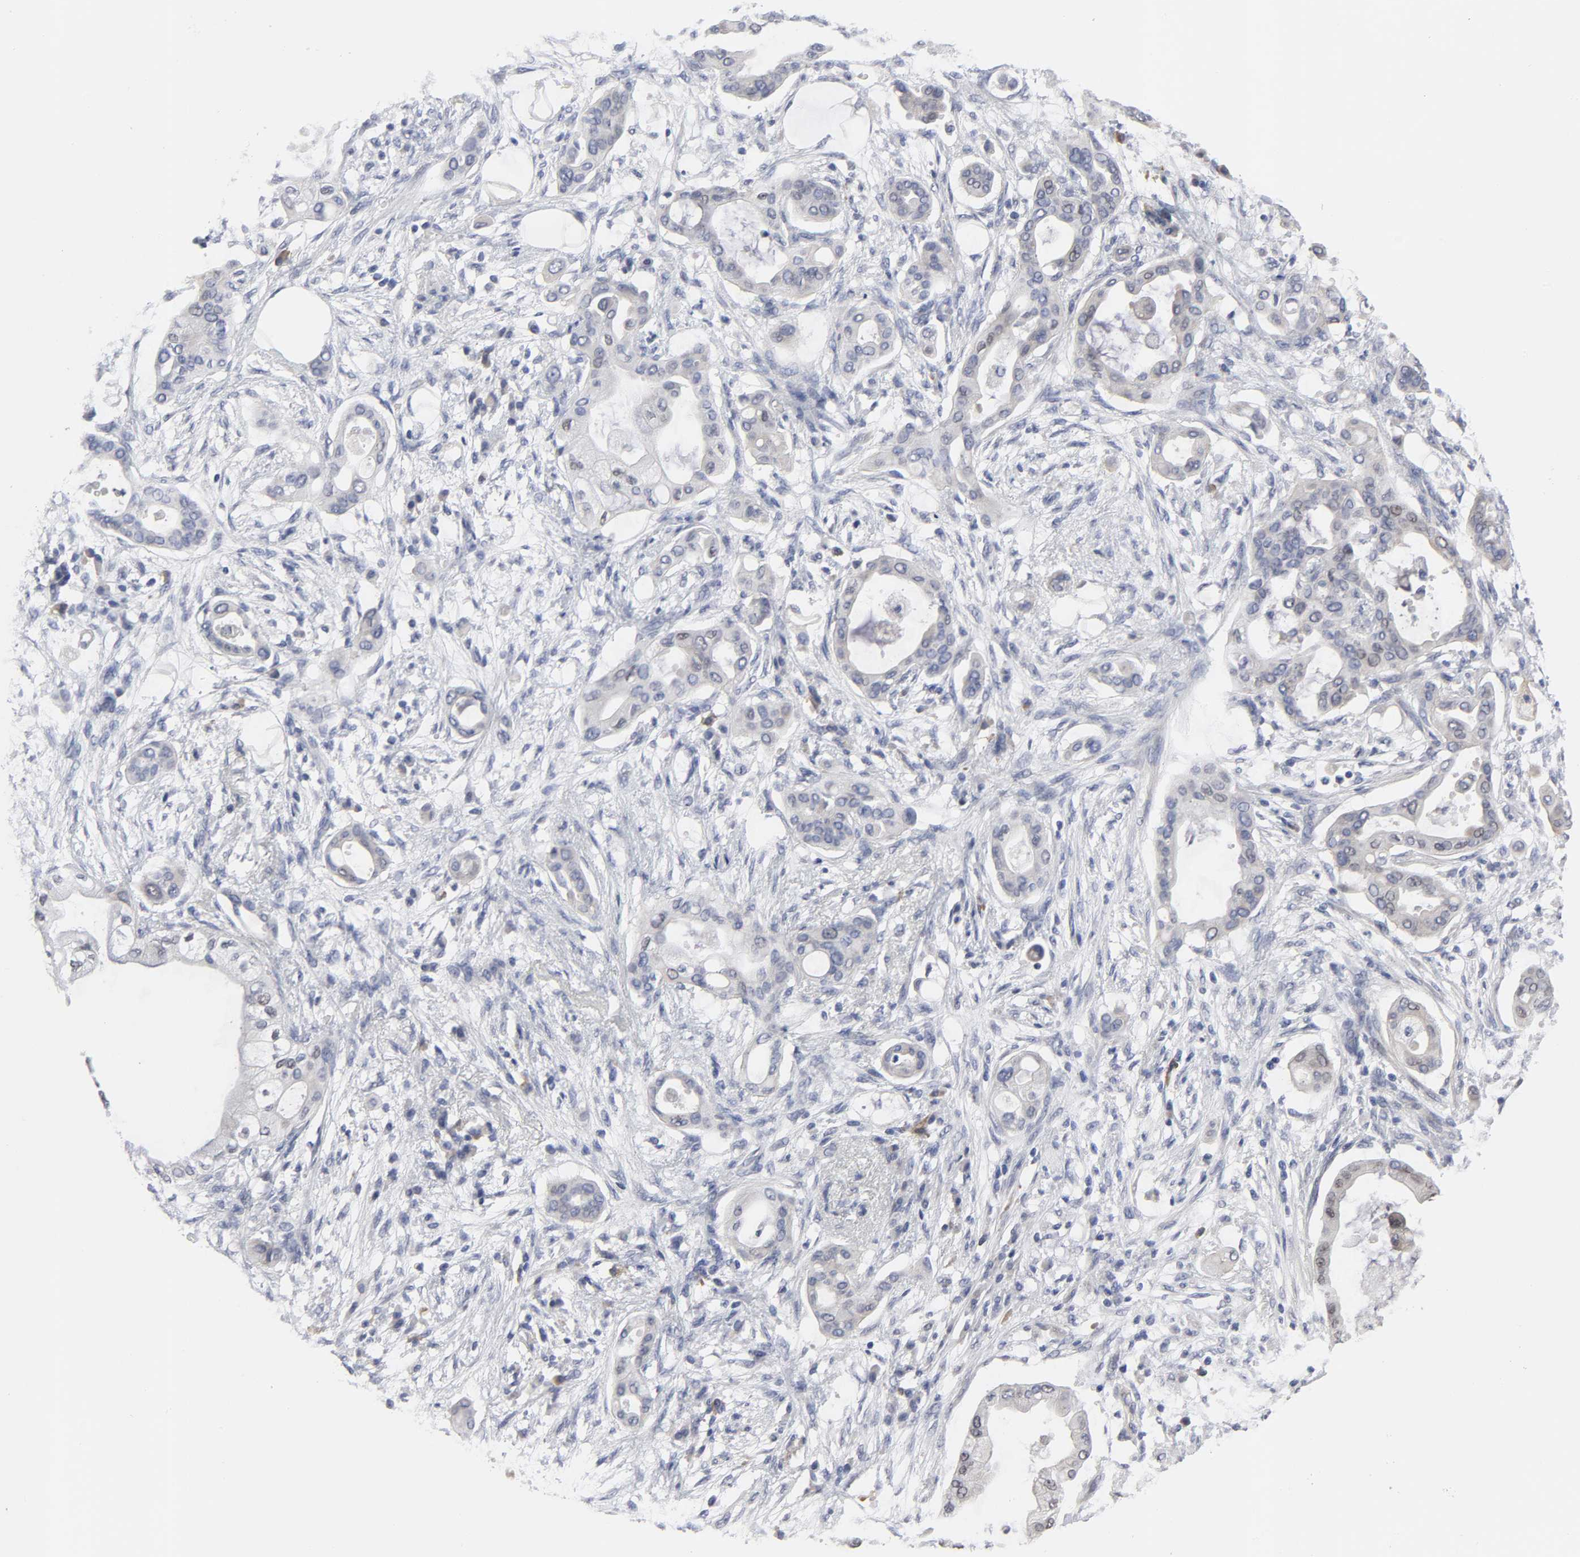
{"staining": {"intensity": "weak", "quantity": "<25%", "location": "cytoplasmic/membranous,nuclear"}, "tissue": "pancreatic cancer", "cell_type": "Tumor cells", "image_type": "cancer", "snomed": [{"axis": "morphology", "description": "Adenocarcinoma, NOS"}, {"axis": "morphology", "description": "Adenocarcinoma, metastatic, NOS"}, {"axis": "topography", "description": "Lymph node"}, {"axis": "topography", "description": "Pancreas"}, {"axis": "topography", "description": "Duodenum"}], "caption": "IHC photomicrograph of metastatic adenocarcinoma (pancreatic) stained for a protein (brown), which displays no staining in tumor cells.", "gene": "HNF4A", "patient": {"sex": "female", "age": 64}}